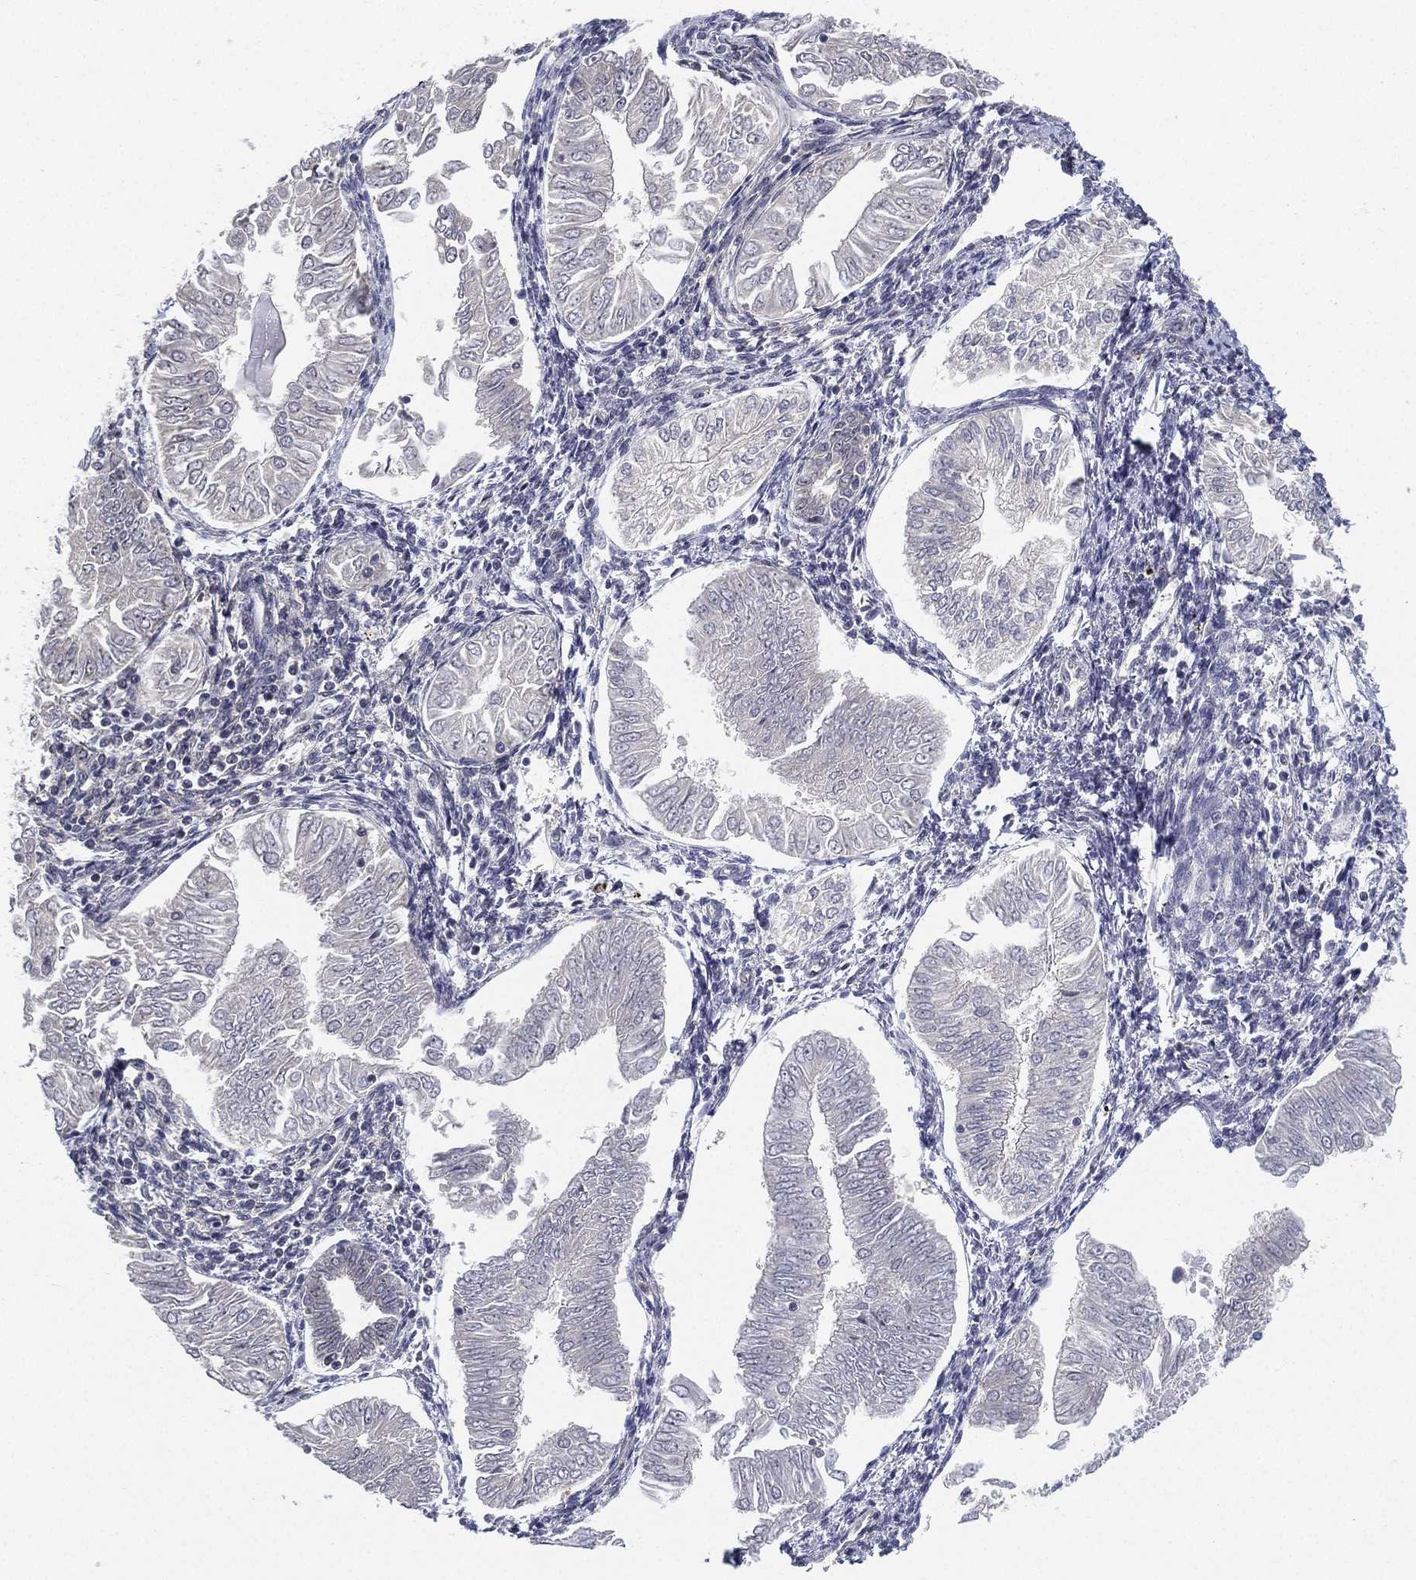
{"staining": {"intensity": "negative", "quantity": "none", "location": "none"}, "tissue": "endometrial cancer", "cell_type": "Tumor cells", "image_type": "cancer", "snomed": [{"axis": "morphology", "description": "Adenocarcinoma, NOS"}, {"axis": "topography", "description": "Endometrium"}], "caption": "Human adenocarcinoma (endometrial) stained for a protein using IHC shows no staining in tumor cells.", "gene": "PPP1R16B", "patient": {"sex": "female", "age": 53}}